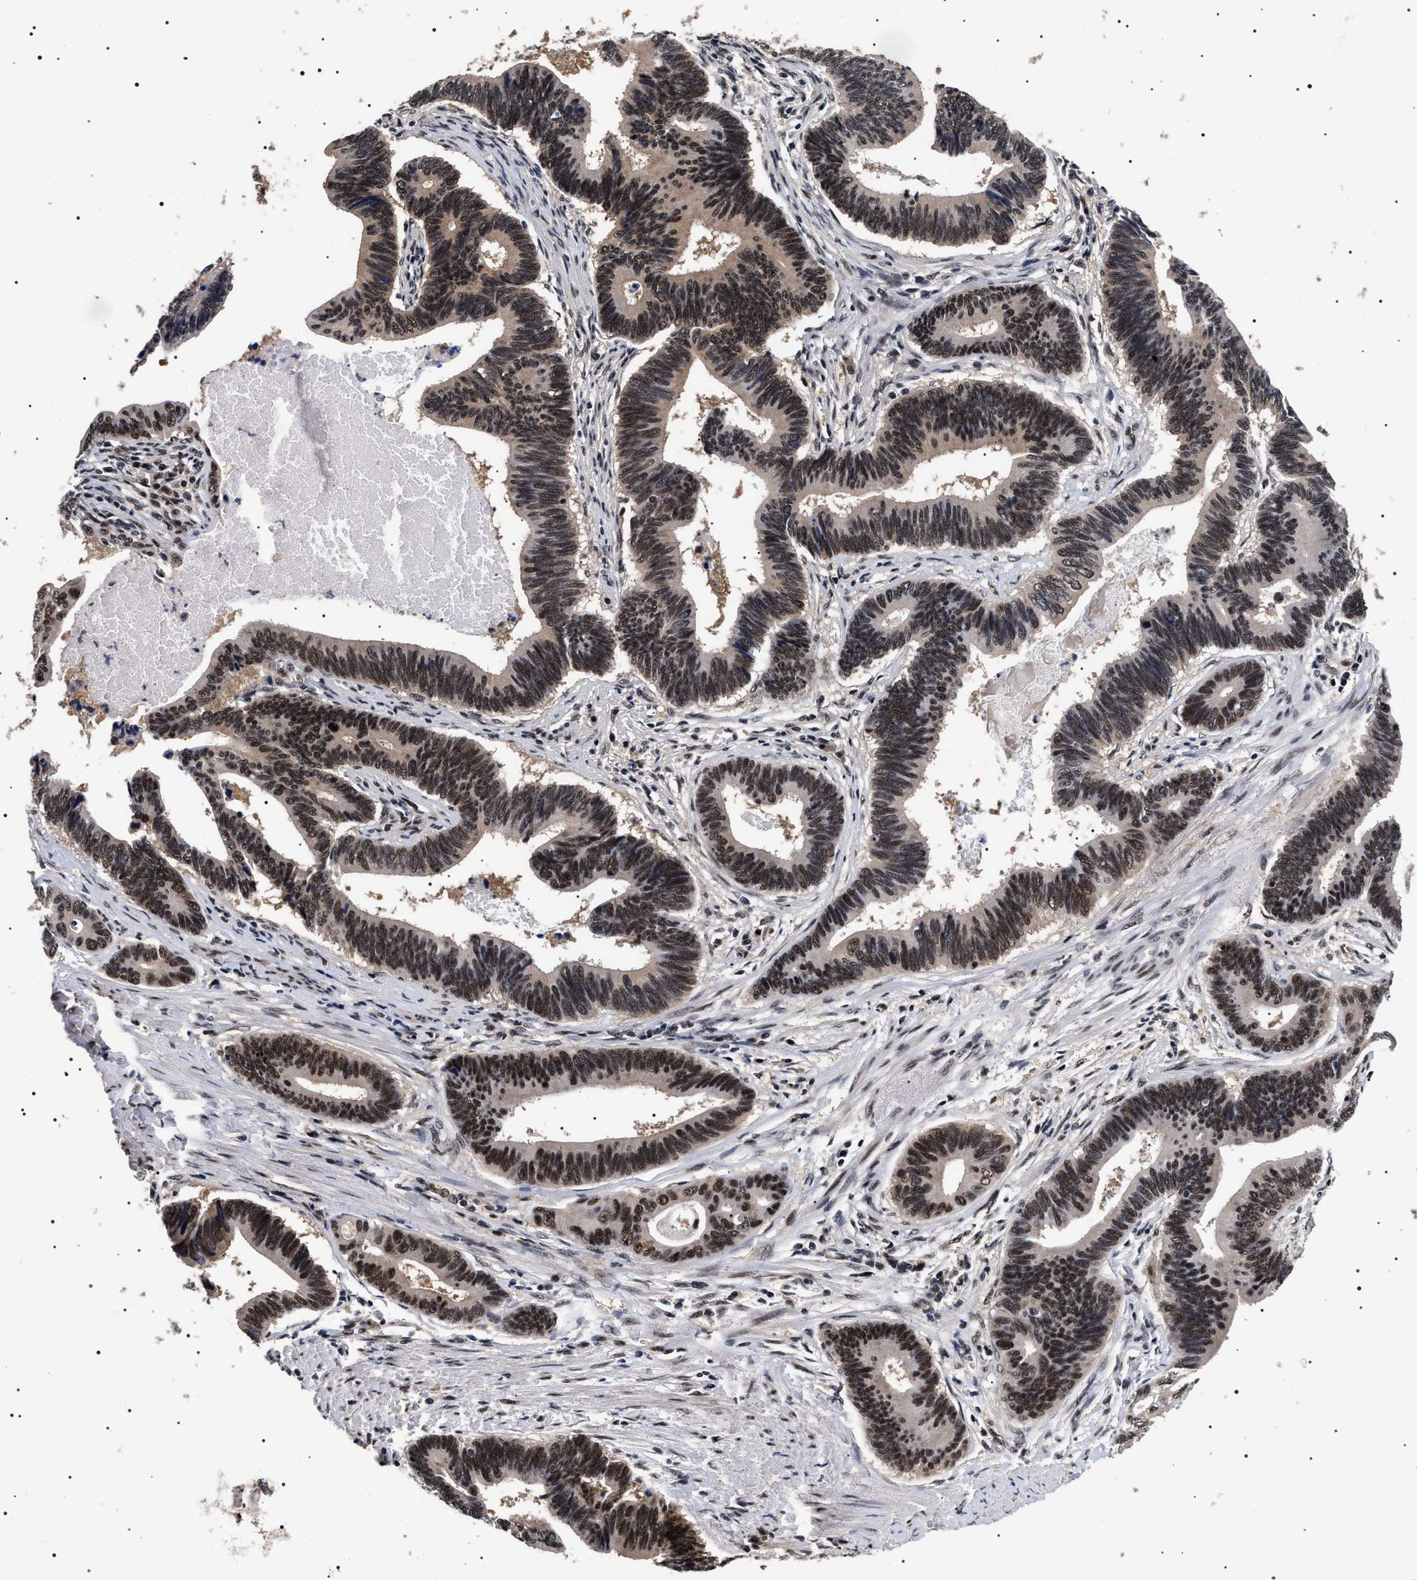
{"staining": {"intensity": "strong", "quantity": ">75%", "location": "nuclear"}, "tissue": "pancreatic cancer", "cell_type": "Tumor cells", "image_type": "cancer", "snomed": [{"axis": "morphology", "description": "Adenocarcinoma, NOS"}, {"axis": "topography", "description": "Pancreas"}], "caption": "The immunohistochemical stain labels strong nuclear expression in tumor cells of pancreatic adenocarcinoma tissue.", "gene": "CAAP1", "patient": {"sex": "female", "age": 70}}